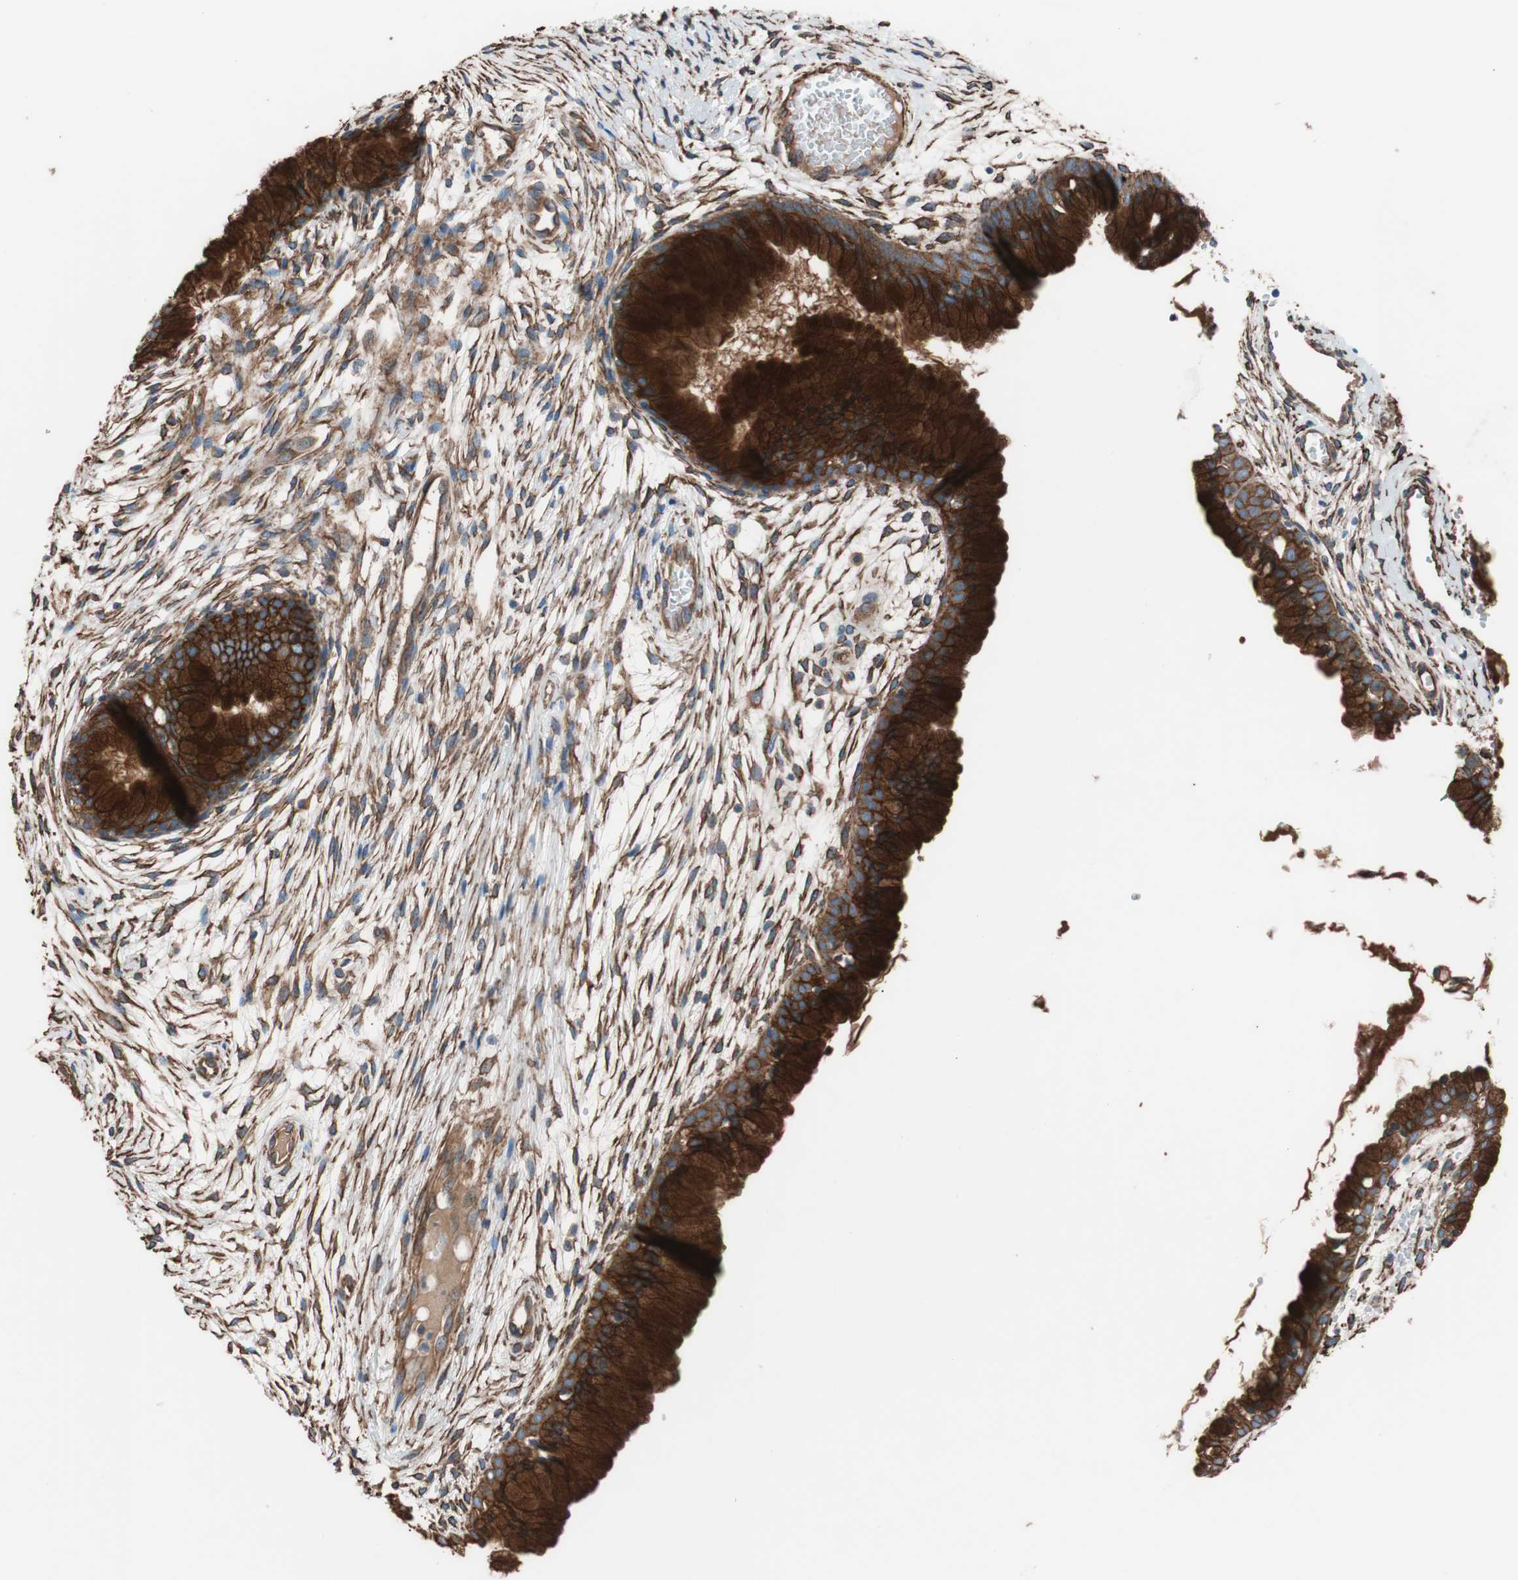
{"staining": {"intensity": "strong", "quantity": ">75%", "location": "cytoplasmic/membranous"}, "tissue": "cervix", "cell_type": "Glandular cells", "image_type": "normal", "snomed": [{"axis": "morphology", "description": "Normal tissue, NOS"}, {"axis": "topography", "description": "Cervix"}], "caption": "Immunohistochemistry image of benign cervix: cervix stained using immunohistochemistry shows high levels of strong protein expression localized specifically in the cytoplasmic/membranous of glandular cells, appearing as a cytoplasmic/membranous brown color.", "gene": "SPINT1", "patient": {"sex": "female", "age": 39}}